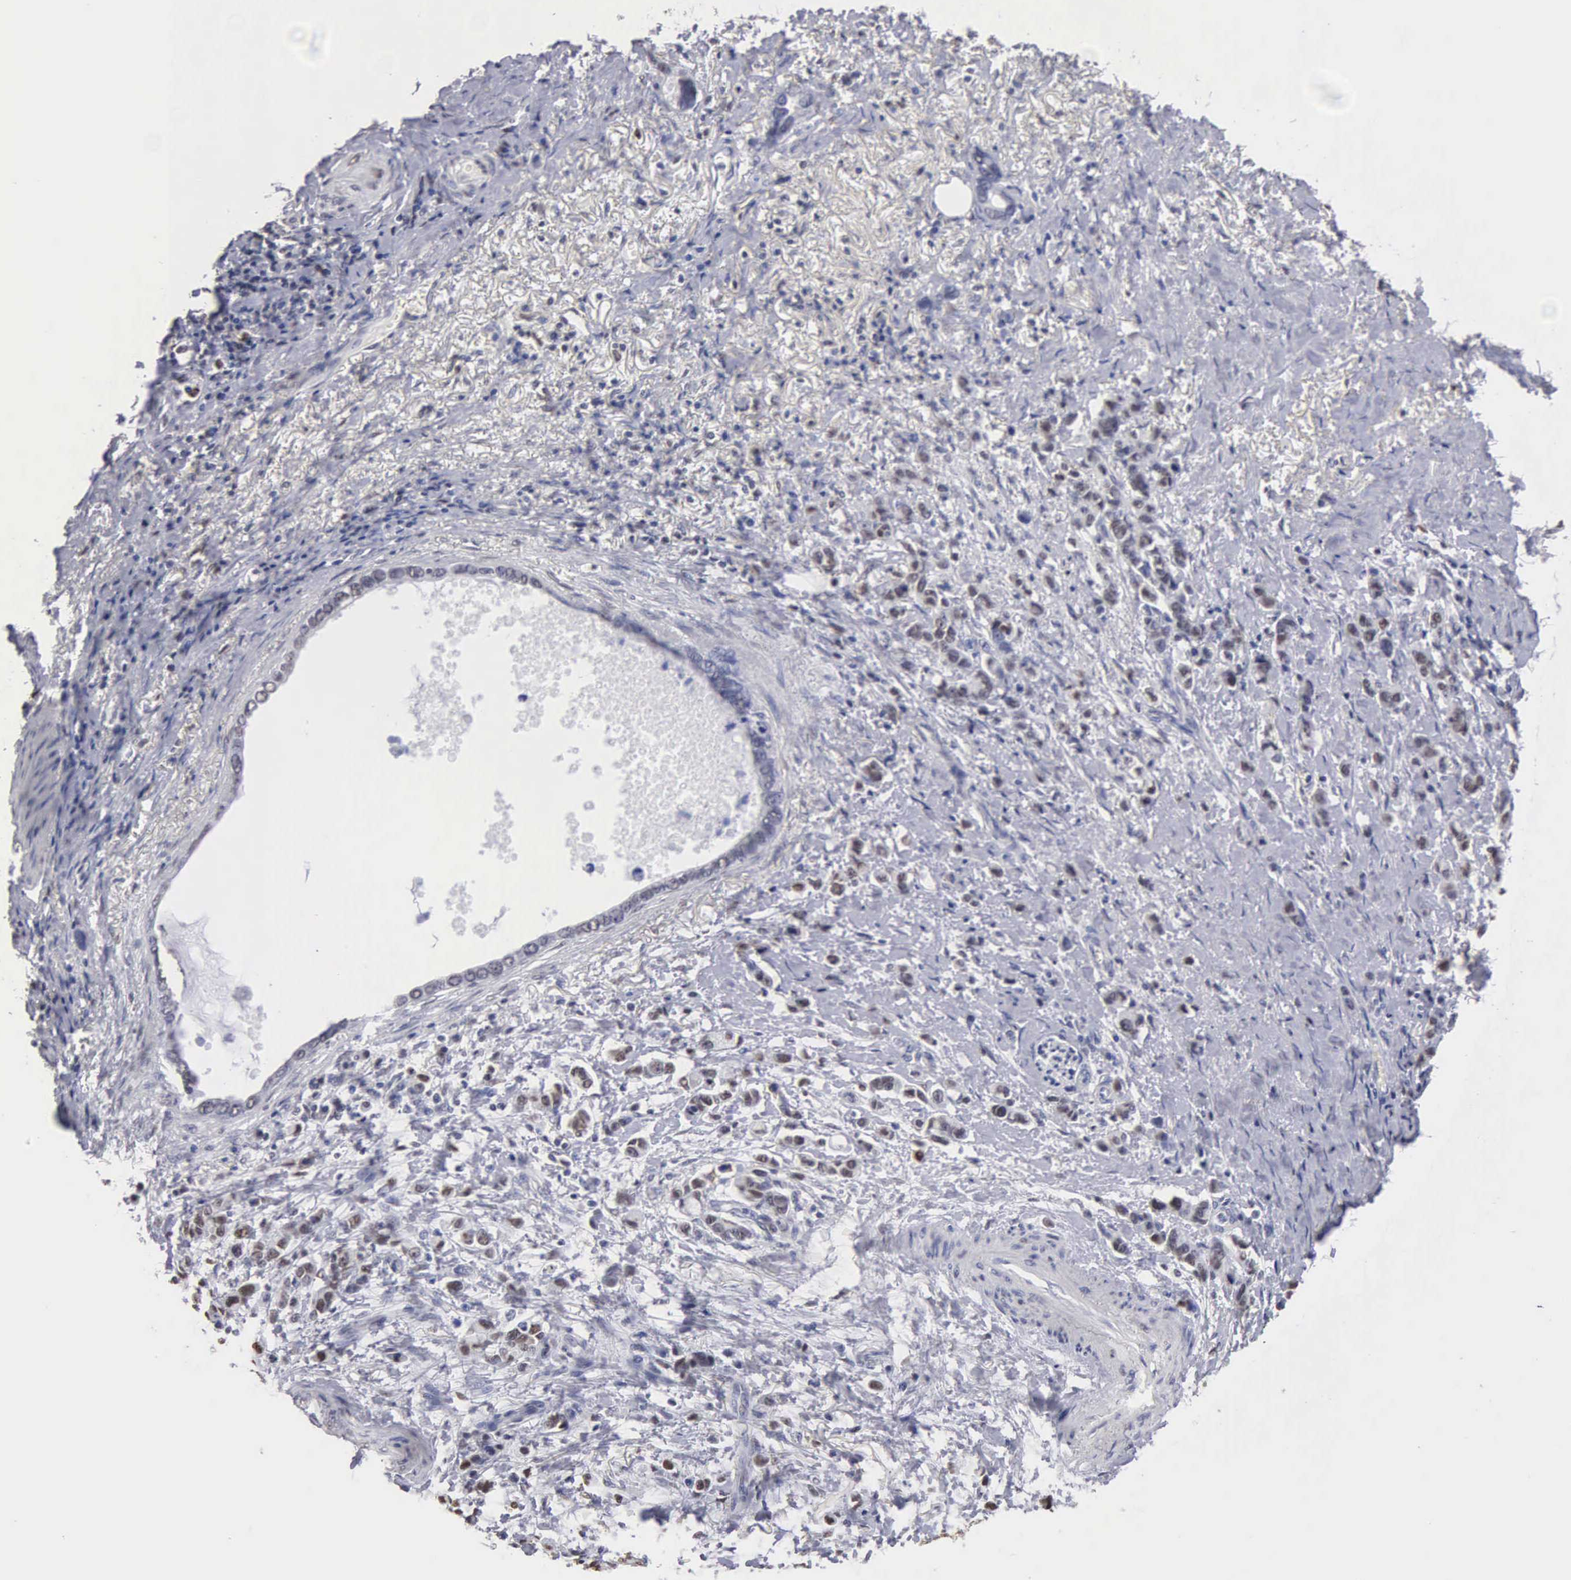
{"staining": {"intensity": "negative", "quantity": "none", "location": "none"}, "tissue": "stomach cancer", "cell_type": "Tumor cells", "image_type": "cancer", "snomed": [{"axis": "morphology", "description": "Adenocarcinoma, NOS"}, {"axis": "topography", "description": "Stomach"}], "caption": "The IHC photomicrograph has no significant positivity in tumor cells of adenocarcinoma (stomach) tissue.", "gene": "CCNG1", "patient": {"sex": "male", "age": 78}}